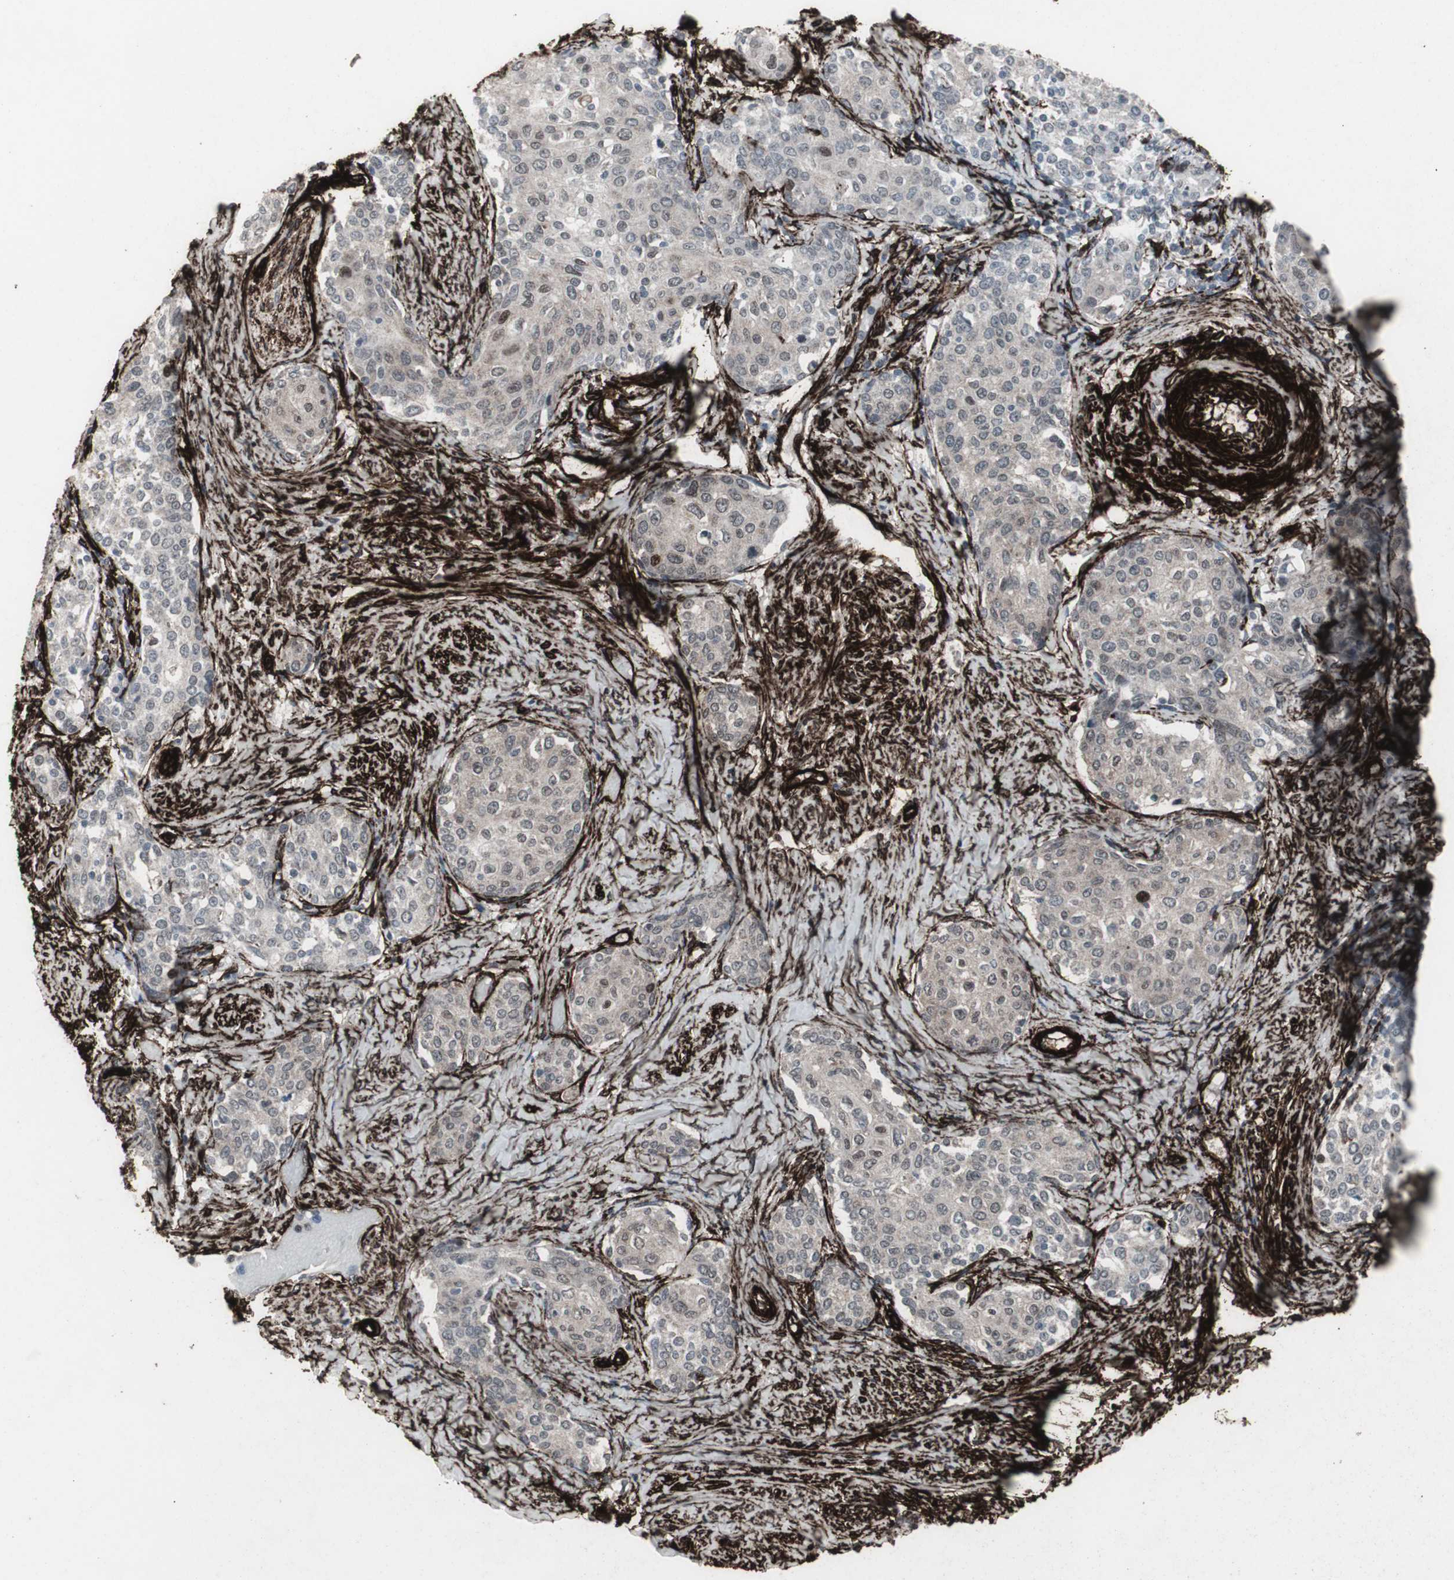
{"staining": {"intensity": "weak", "quantity": "25%-75%", "location": "cytoplasmic/membranous,nuclear"}, "tissue": "cervical cancer", "cell_type": "Tumor cells", "image_type": "cancer", "snomed": [{"axis": "morphology", "description": "Squamous cell carcinoma, NOS"}, {"axis": "morphology", "description": "Adenocarcinoma, NOS"}, {"axis": "topography", "description": "Cervix"}], "caption": "Cervical squamous cell carcinoma stained with a protein marker demonstrates weak staining in tumor cells.", "gene": "PDGFA", "patient": {"sex": "female", "age": 52}}